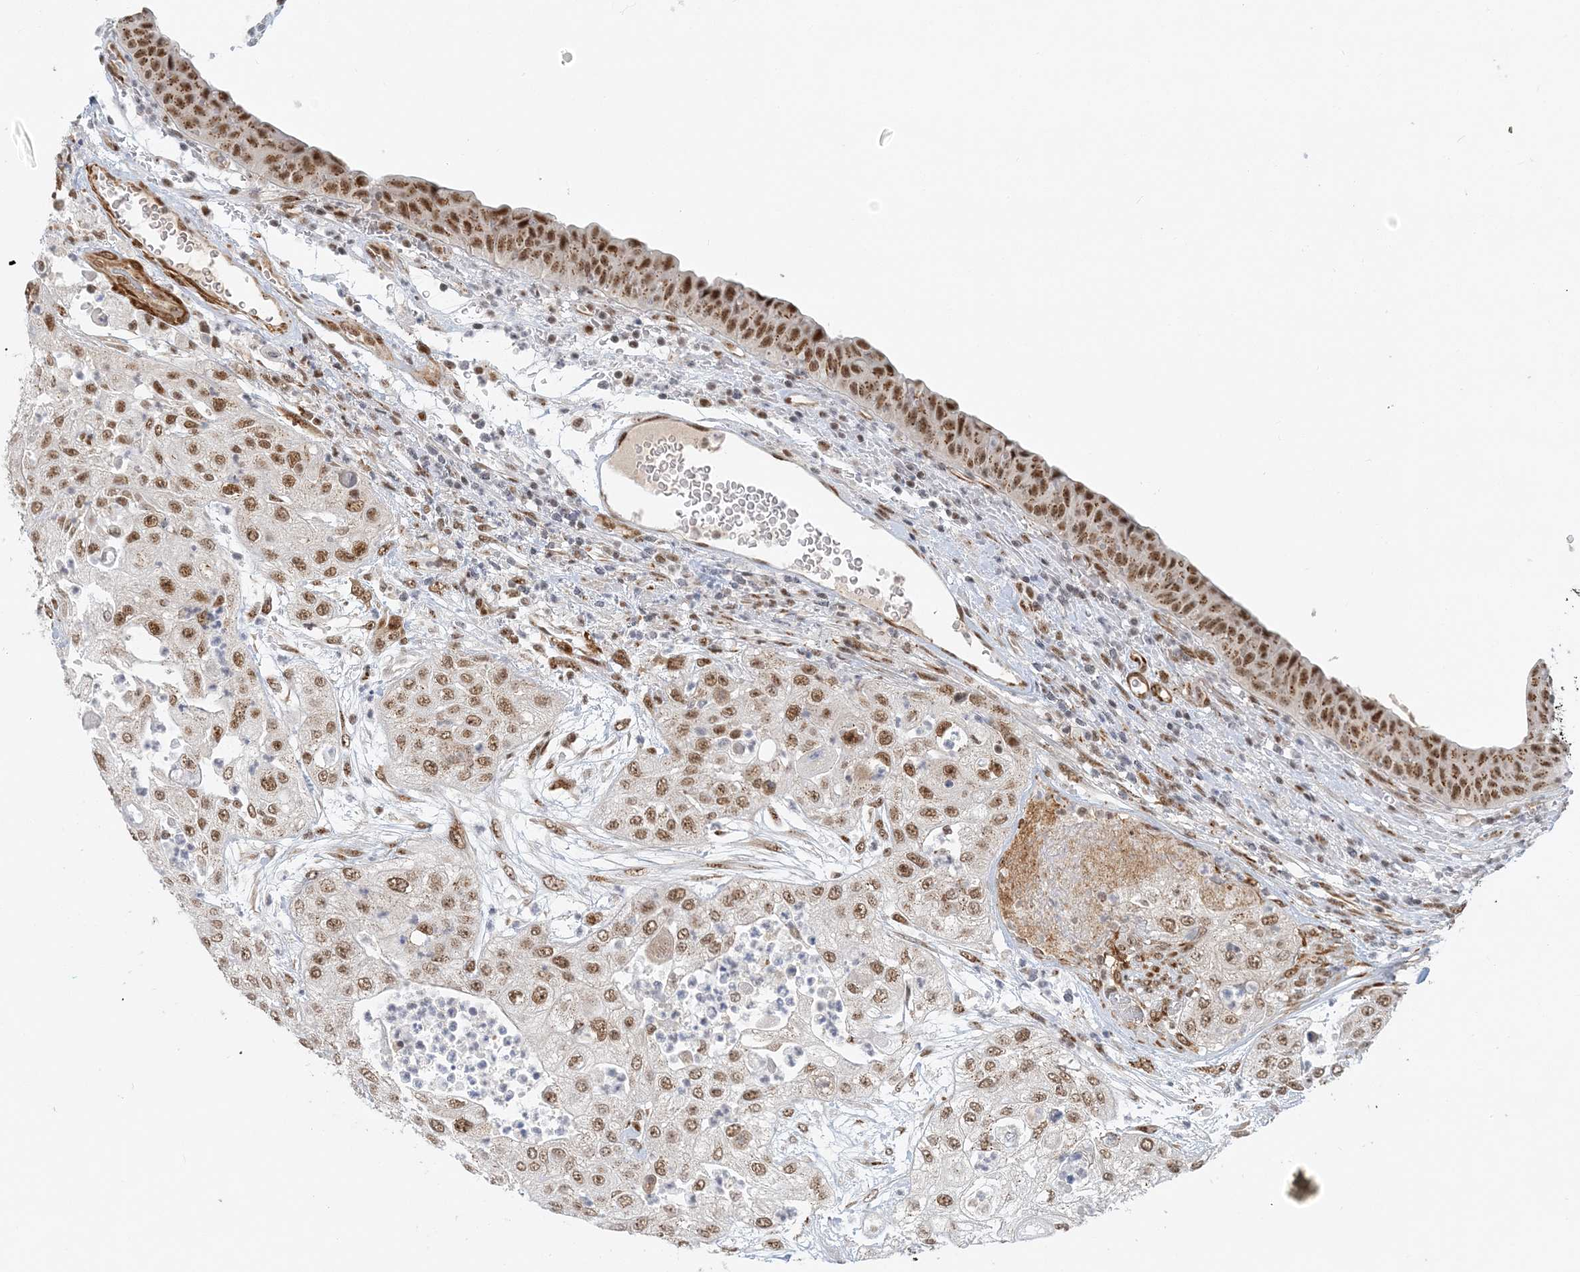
{"staining": {"intensity": "moderate", "quantity": ">75%", "location": "nuclear"}, "tissue": "urothelial cancer", "cell_type": "Tumor cells", "image_type": "cancer", "snomed": [{"axis": "morphology", "description": "Urothelial carcinoma, High grade"}, {"axis": "topography", "description": "Urinary bladder"}], "caption": "Immunohistochemical staining of urothelial carcinoma (high-grade) reveals moderate nuclear protein expression in about >75% of tumor cells. (Stains: DAB in brown, nuclei in blue, Microscopy: brightfield microscopy at high magnification).", "gene": "PLRG1", "patient": {"sex": "female", "age": 79}}